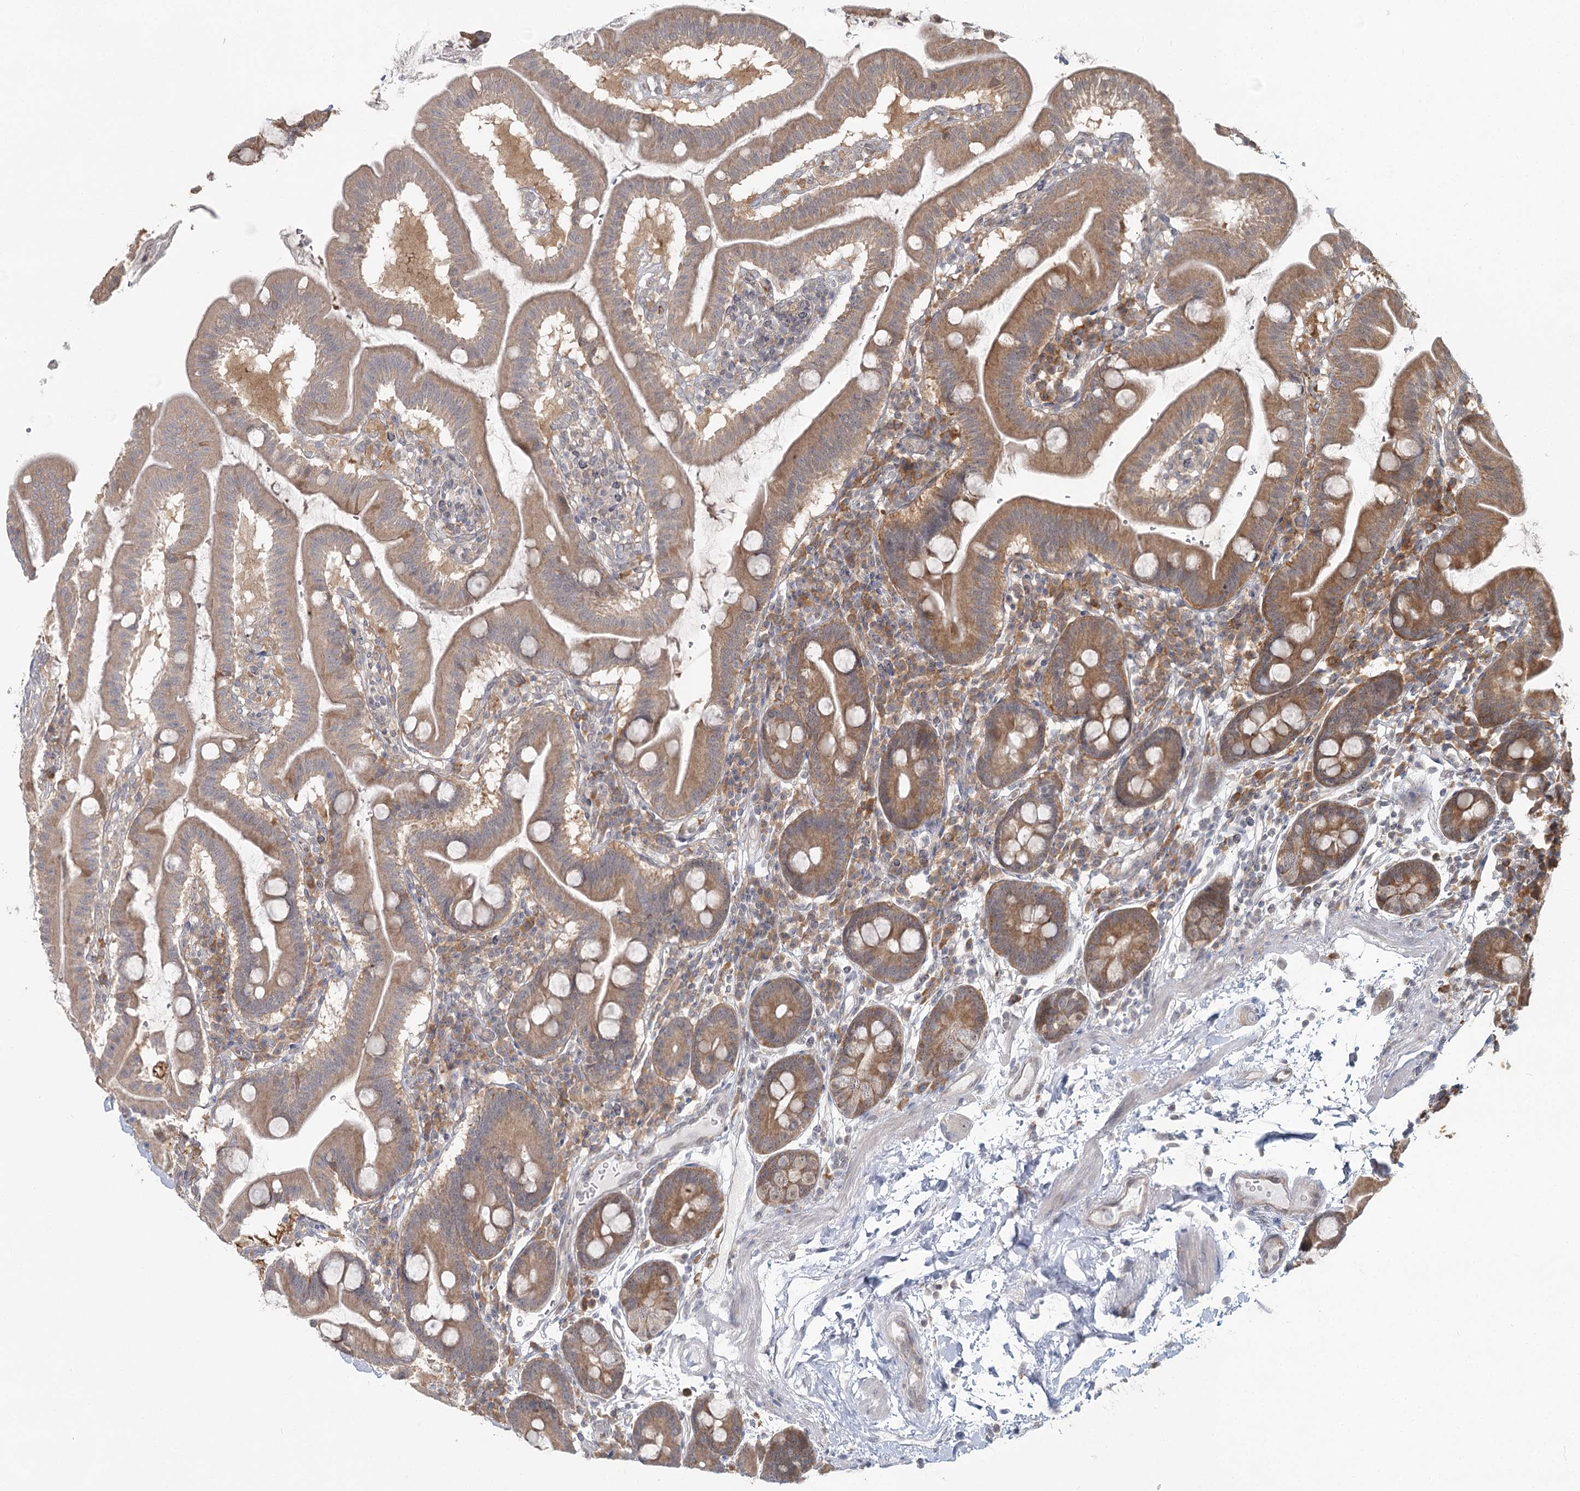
{"staining": {"intensity": "moderate", "quantity": ">75%", "location": "cytoplasmic/membranous"}, "tissue": "duodenum", "cell_type": "Glandular cells", "image_type": "normal", "snomed": [{"axis": "morphology", "description": "Normal tissue, NOS"}, {"axis": "morphology", "description": "Adenocarcinoma, NOS"}, {"axis": "topography", "description": "Pancreas"}, {"axis": "topography", "description": "Duodenum"}], "caption": "High-magnification brightfield microscopy of normal duodenum stained with DAB (3,3'-diaminobenzidine) (brown) and counterstained with hematoxylin (blue). glandular cells exhibit moderate cytoplasmic/membranous staining is appreciated in approximately>75% of cells.", "gene": "THNSL1", "patient": {"sex": "male", "age": 50}}